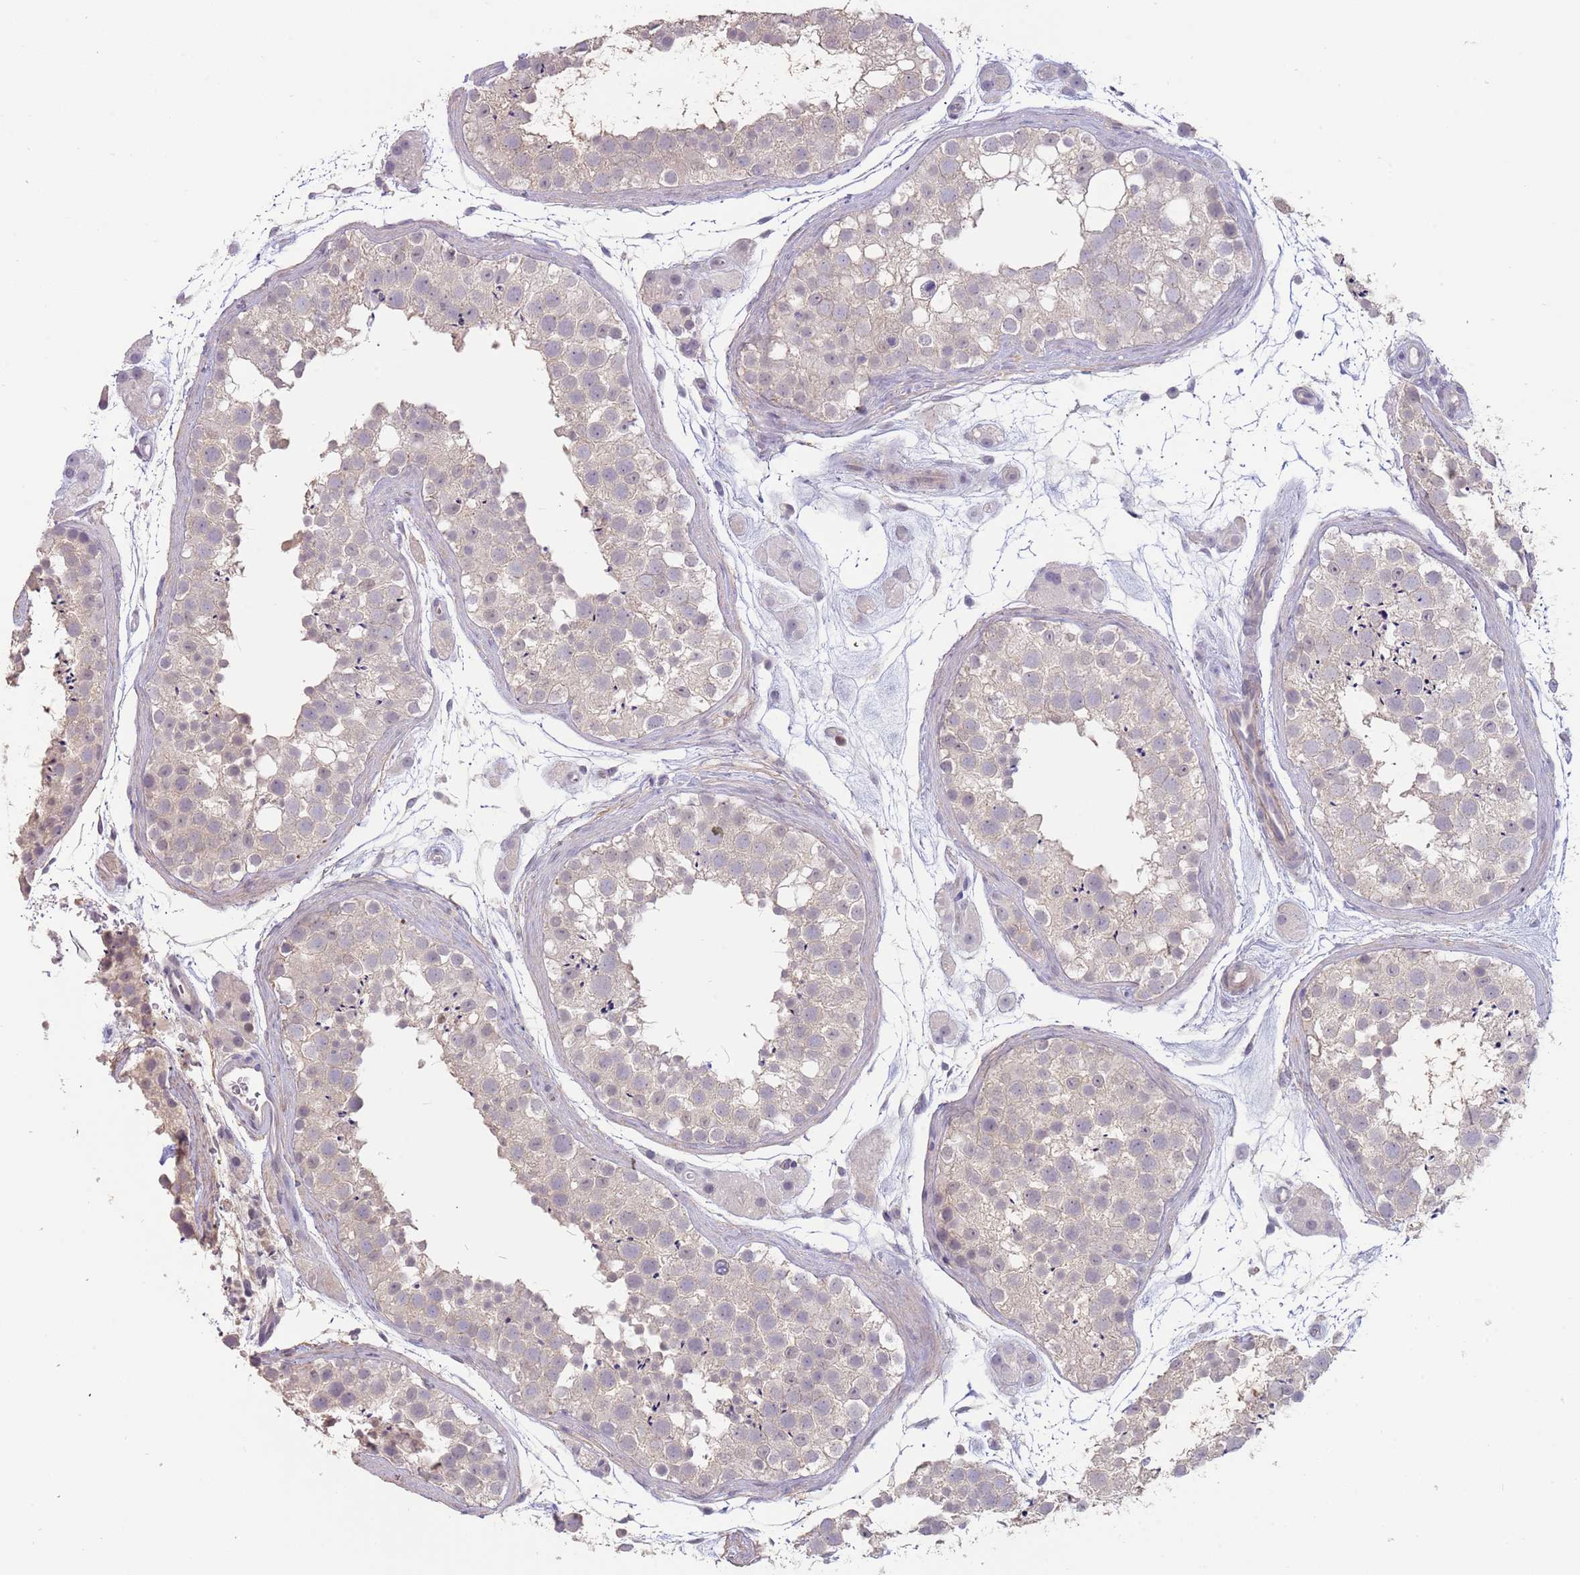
{"staining": {"intensity": "negative", "quantity": "none", "location": "none"}, "tissue": "testis", "cell_type": "Cells in seminiferous ducts", "image_type": "normal", "snomed": [{"axis": "morphology", "description": "Normal tissue, NOS"}, {"axis": "topography", "description": "Testis"}], "caption": "IHC photomicrograph of normal testis: human testis stained with DAB (3,3'-diaminobenzidine) demonstrates no significant protein positivity in cells in seminiferous ducts.", "gene": "PIMREG", "patient": {"sex": "male", "age": 41}}